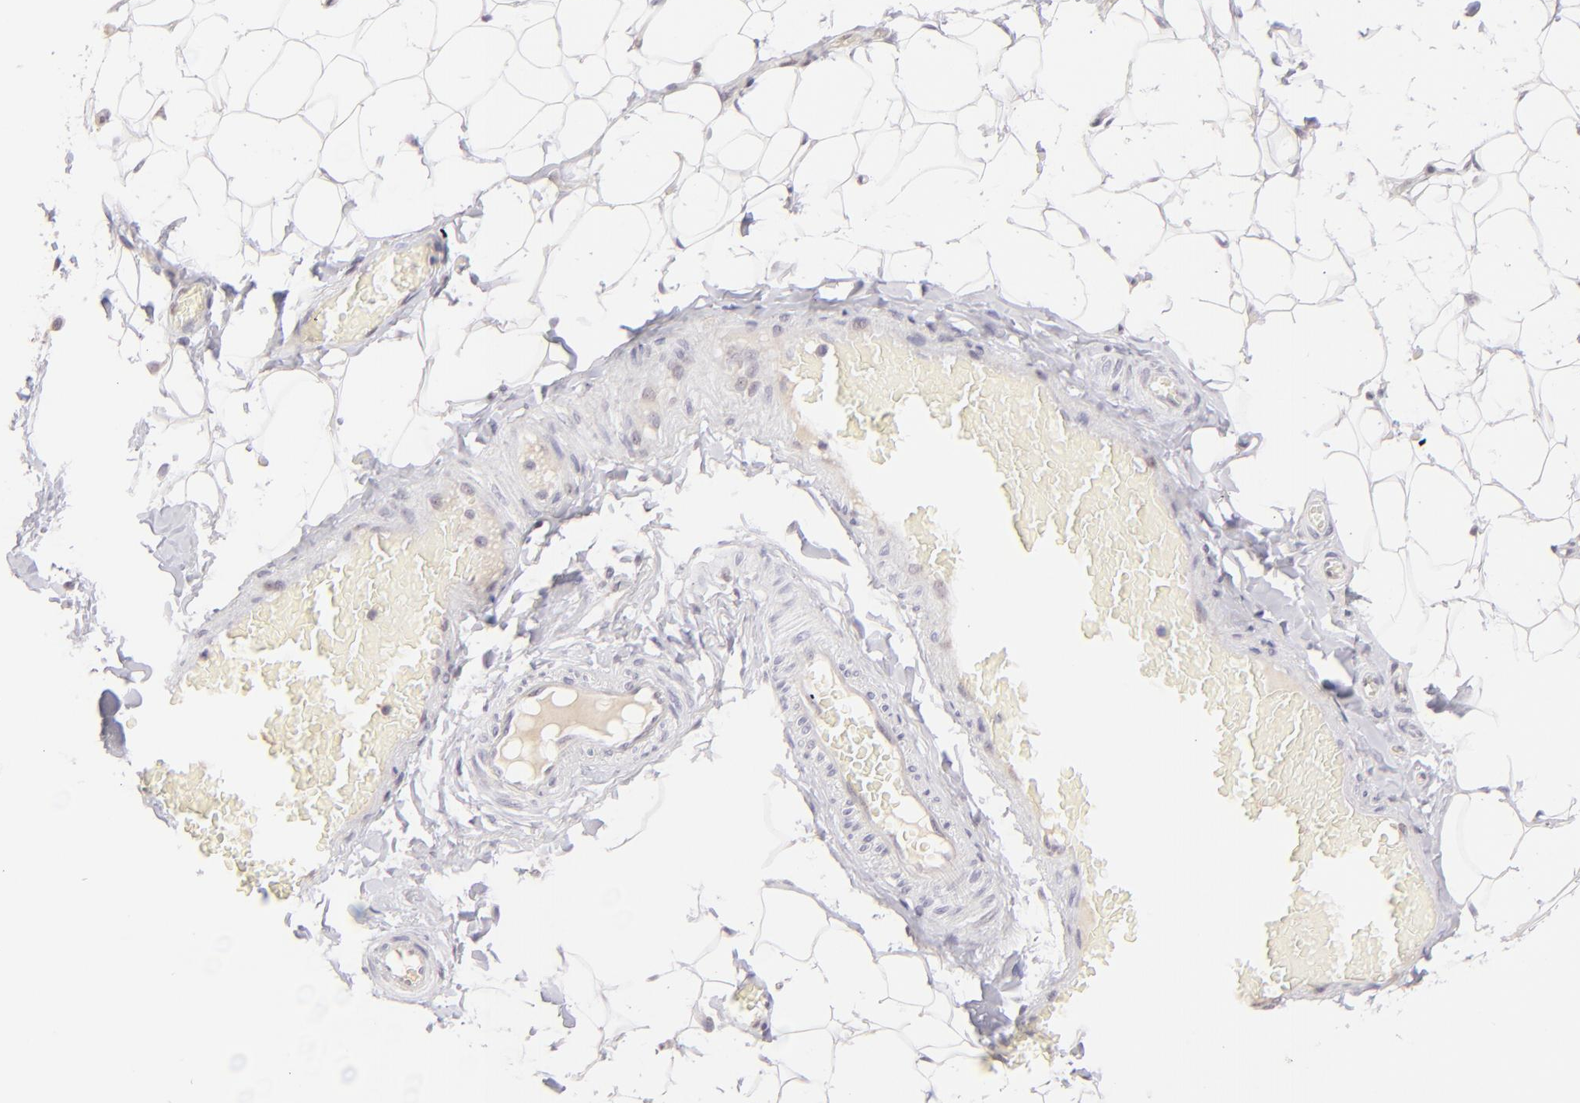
{"staining": {"intensity": "weak", "quantity": "25%-75%", "location": "cytoplasmic/membranous"}, "tissue": "adipose tissue", "cell_type": "Adipocytes", "image_type": "normal", "snomed": [{"axis": "morphology", "description": "Normal tissue, NOS"}, {"axis": "topography", "description": "Soft tissue"}], "caption": "Immunohistochemistry (IHC) photomicrograph of unremarkable adipose tissue: human adipose tissue stained using immunohistochemistry (IHC) shows low levels of weak protein expression localized specifically in the cytoplasmic/membranous of adipocytes, appearing as a cytoplasmic/membranous brown color.", "gene": "MAGEA1", "patient": {"sex": "male", "age": 26}}